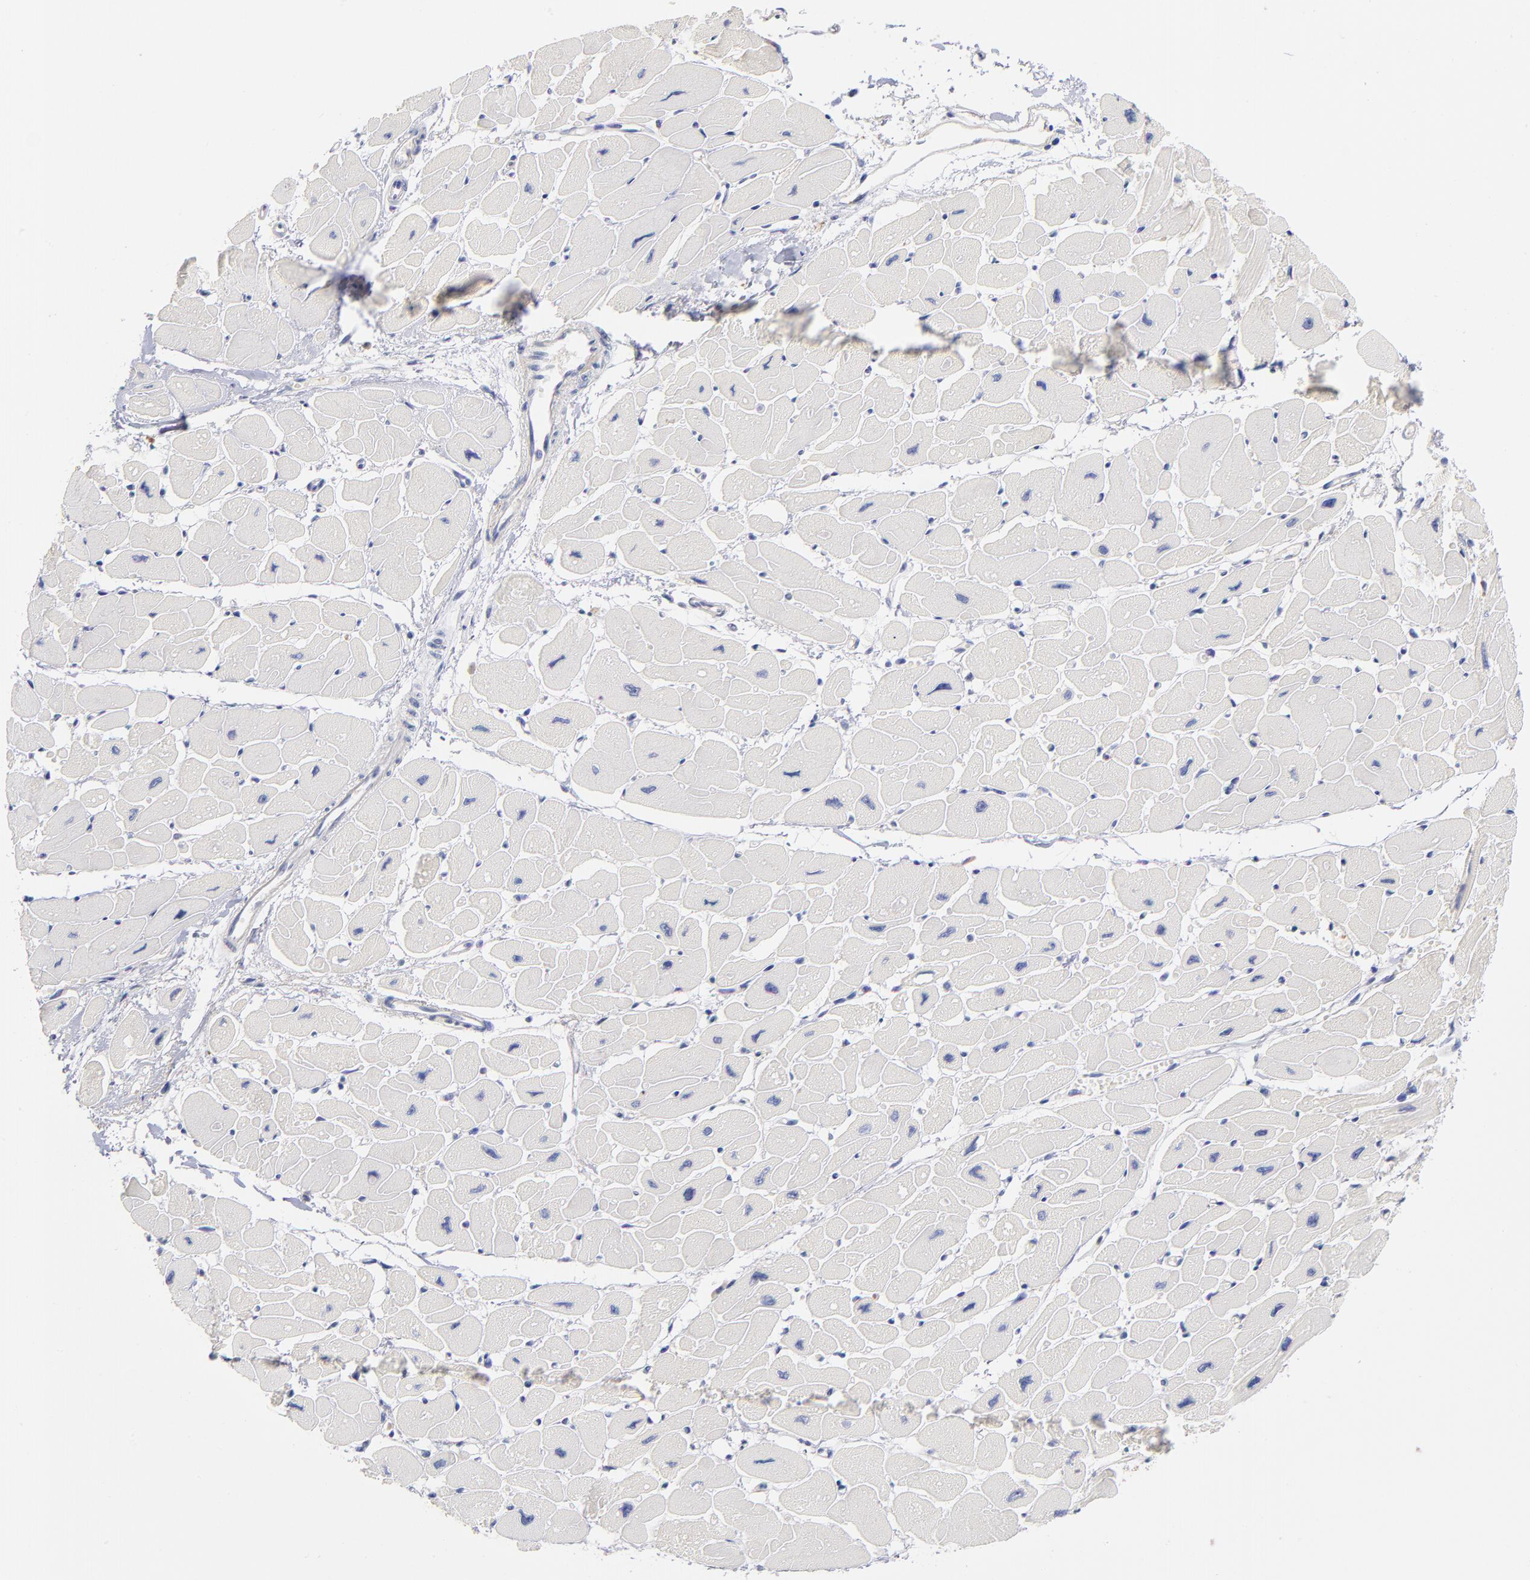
{"staining": {"intensity": "negative", "quantity": "none", "location": "none"}, "tissue": "heart muscle", "cell_type": "Cardiomyocytes", "image_type": "normal", "snomed": [{"axis": "morphology", "description": "Normal tissue, NOS"}, {"axis": "topography", "description": "Heart"}], "caption": "DAB (3,3'-diaminobenzidine) immunohistochemical staining of benign human heart muscle shows no significant positivity in cardiomyocytes. The staining was performed using DAB (3,3'-diaminobenzidine) to visualize the protein expression in brown, while the nuclei were stained in blue with hematoxylin (Magnification: 20x).", "gene": "KREMEN2", "patient": {"sex": "female", "age": 54}}